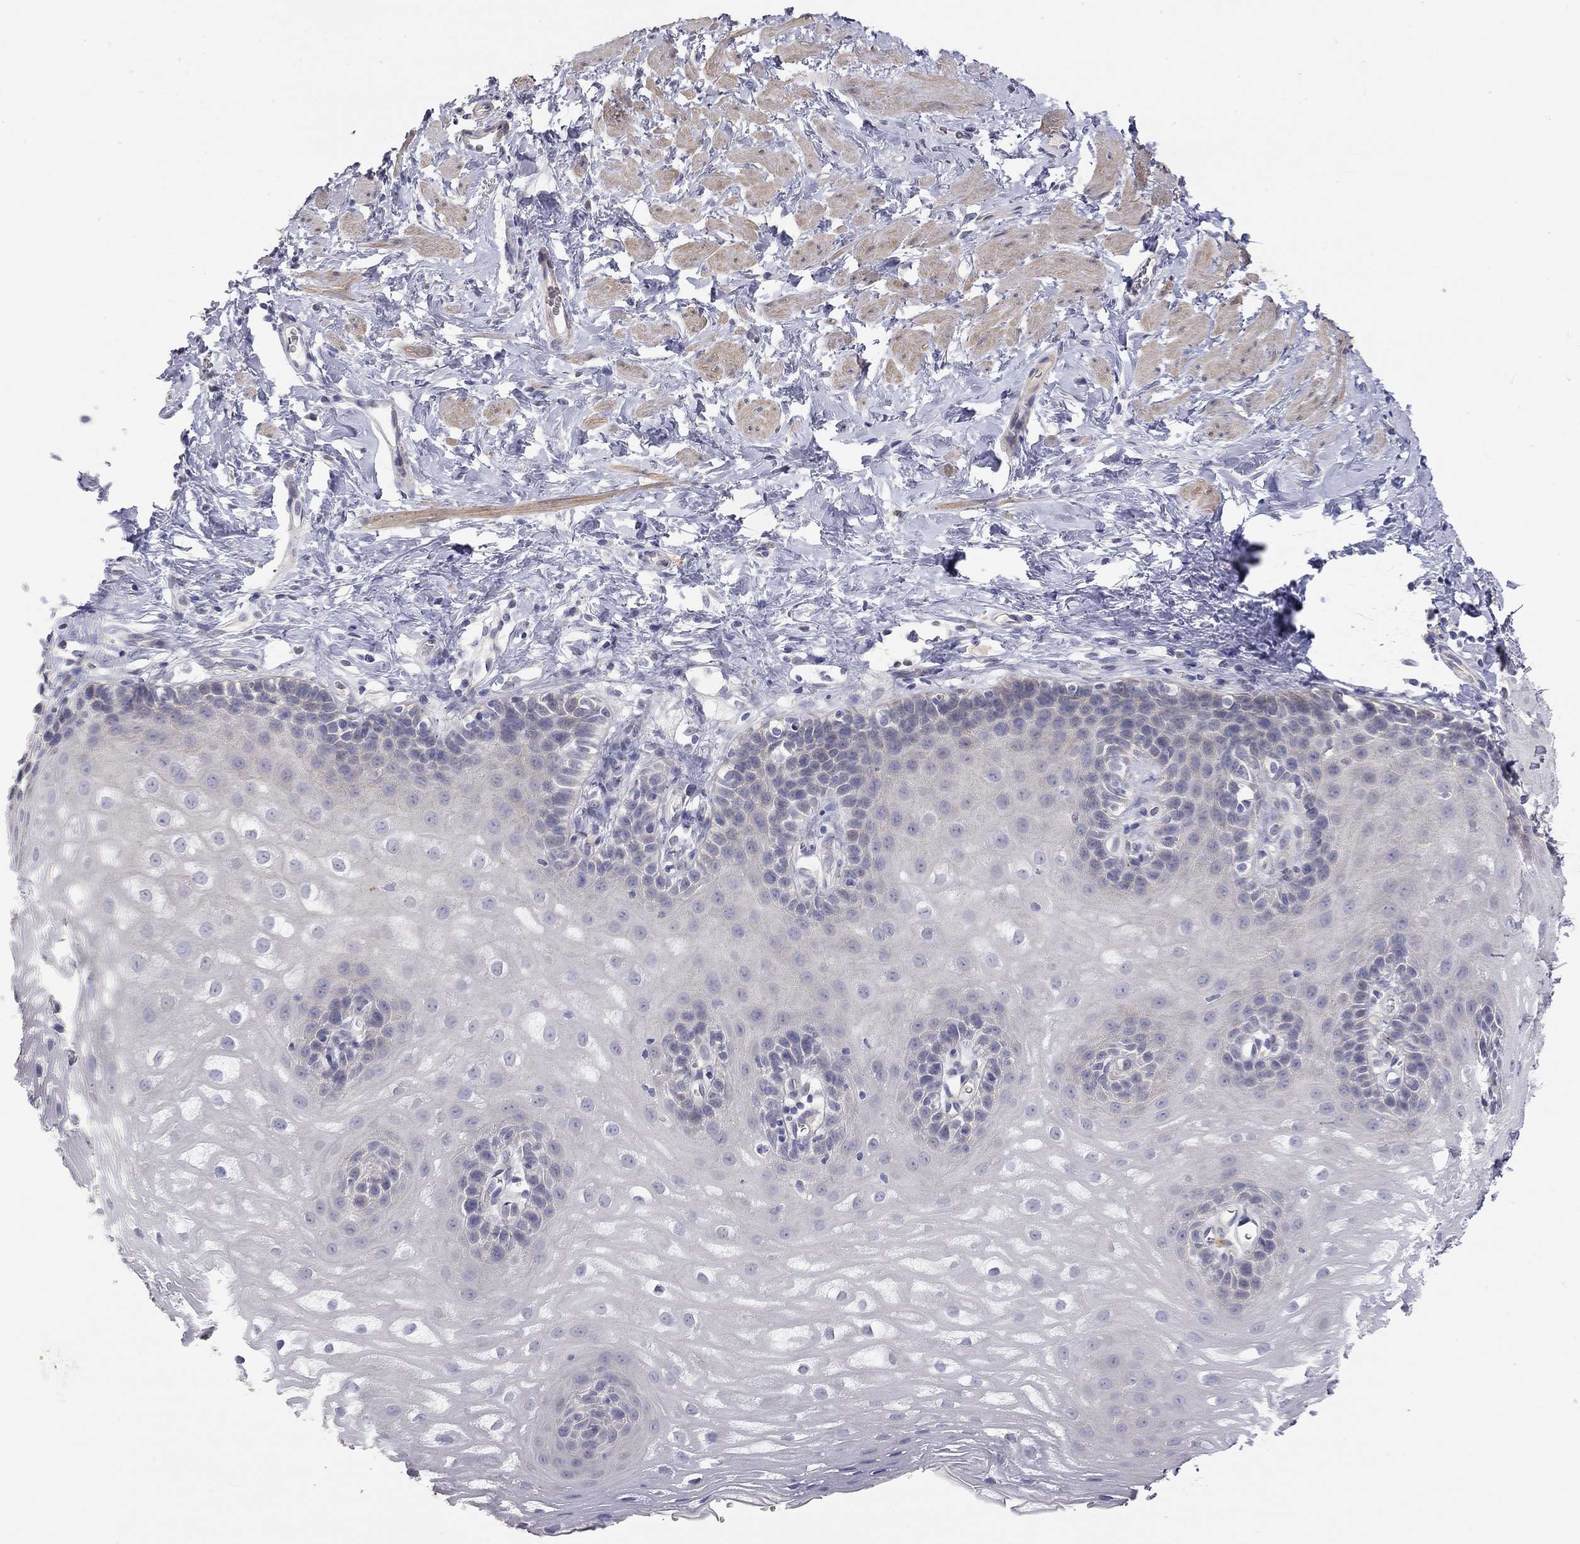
{"staining": {"intensity": "negative", "quantity": "none", "location": "none"}, "tissue": "esophagus", "cell_type": "Squamous epithelial cells", "image_type": "normal", "snomed": [{"axis": "morphology", "description": "Normal tissue, NOS"}, {"axis": "topography", "description": "Esophagus"}], "caption": "This is a histopathology image of immunohistochemistry (IHC) staining of unremarkable esophagus, which shows no expression in squamous epithelial cells. (Stains: DAB (3,3'-diaminobenzidine) immunohistochemistry (IHC) with hematoxylin counter stain, Microscopy: brightfield microscopy at high magnification).", "gene": "PAPSS2", "patient": {"sex": "male", "age": 64}}